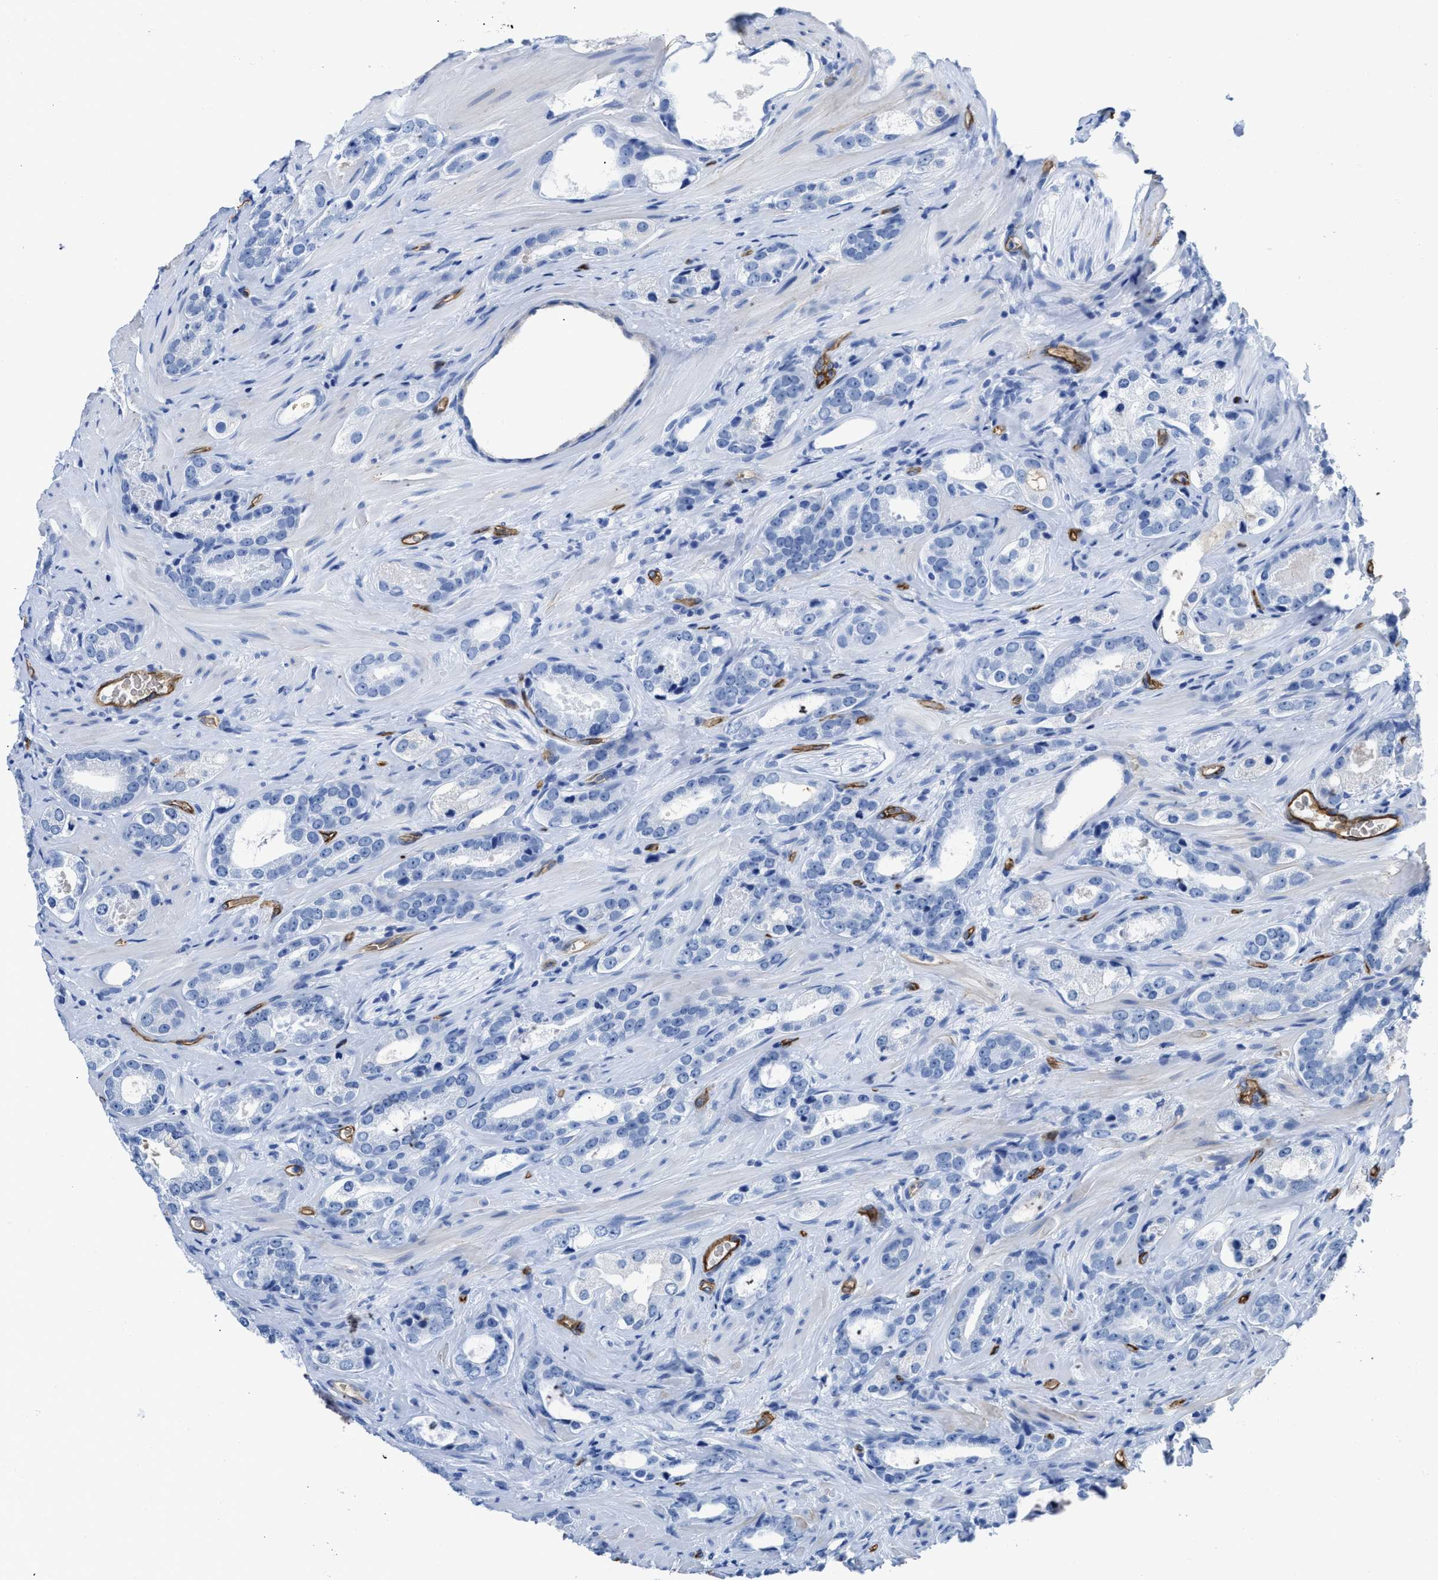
{"staining": {"intensity": "negative", "quantity": "none", "location": "none"}, "tissue": "prostate cancer", "cell_type": "Tumor cells", "image_type": "cancer", "snomed": [{"axis": "morphology", "description": "Adenocarcinoma, High grade"}, {"axis": "topography", "description": "Prostate"}], "caption": "The image shows no staining of tumor cells in prostate cancer.", "gene": "AQP1", "patient": {"sex": "male", "age": 63}}